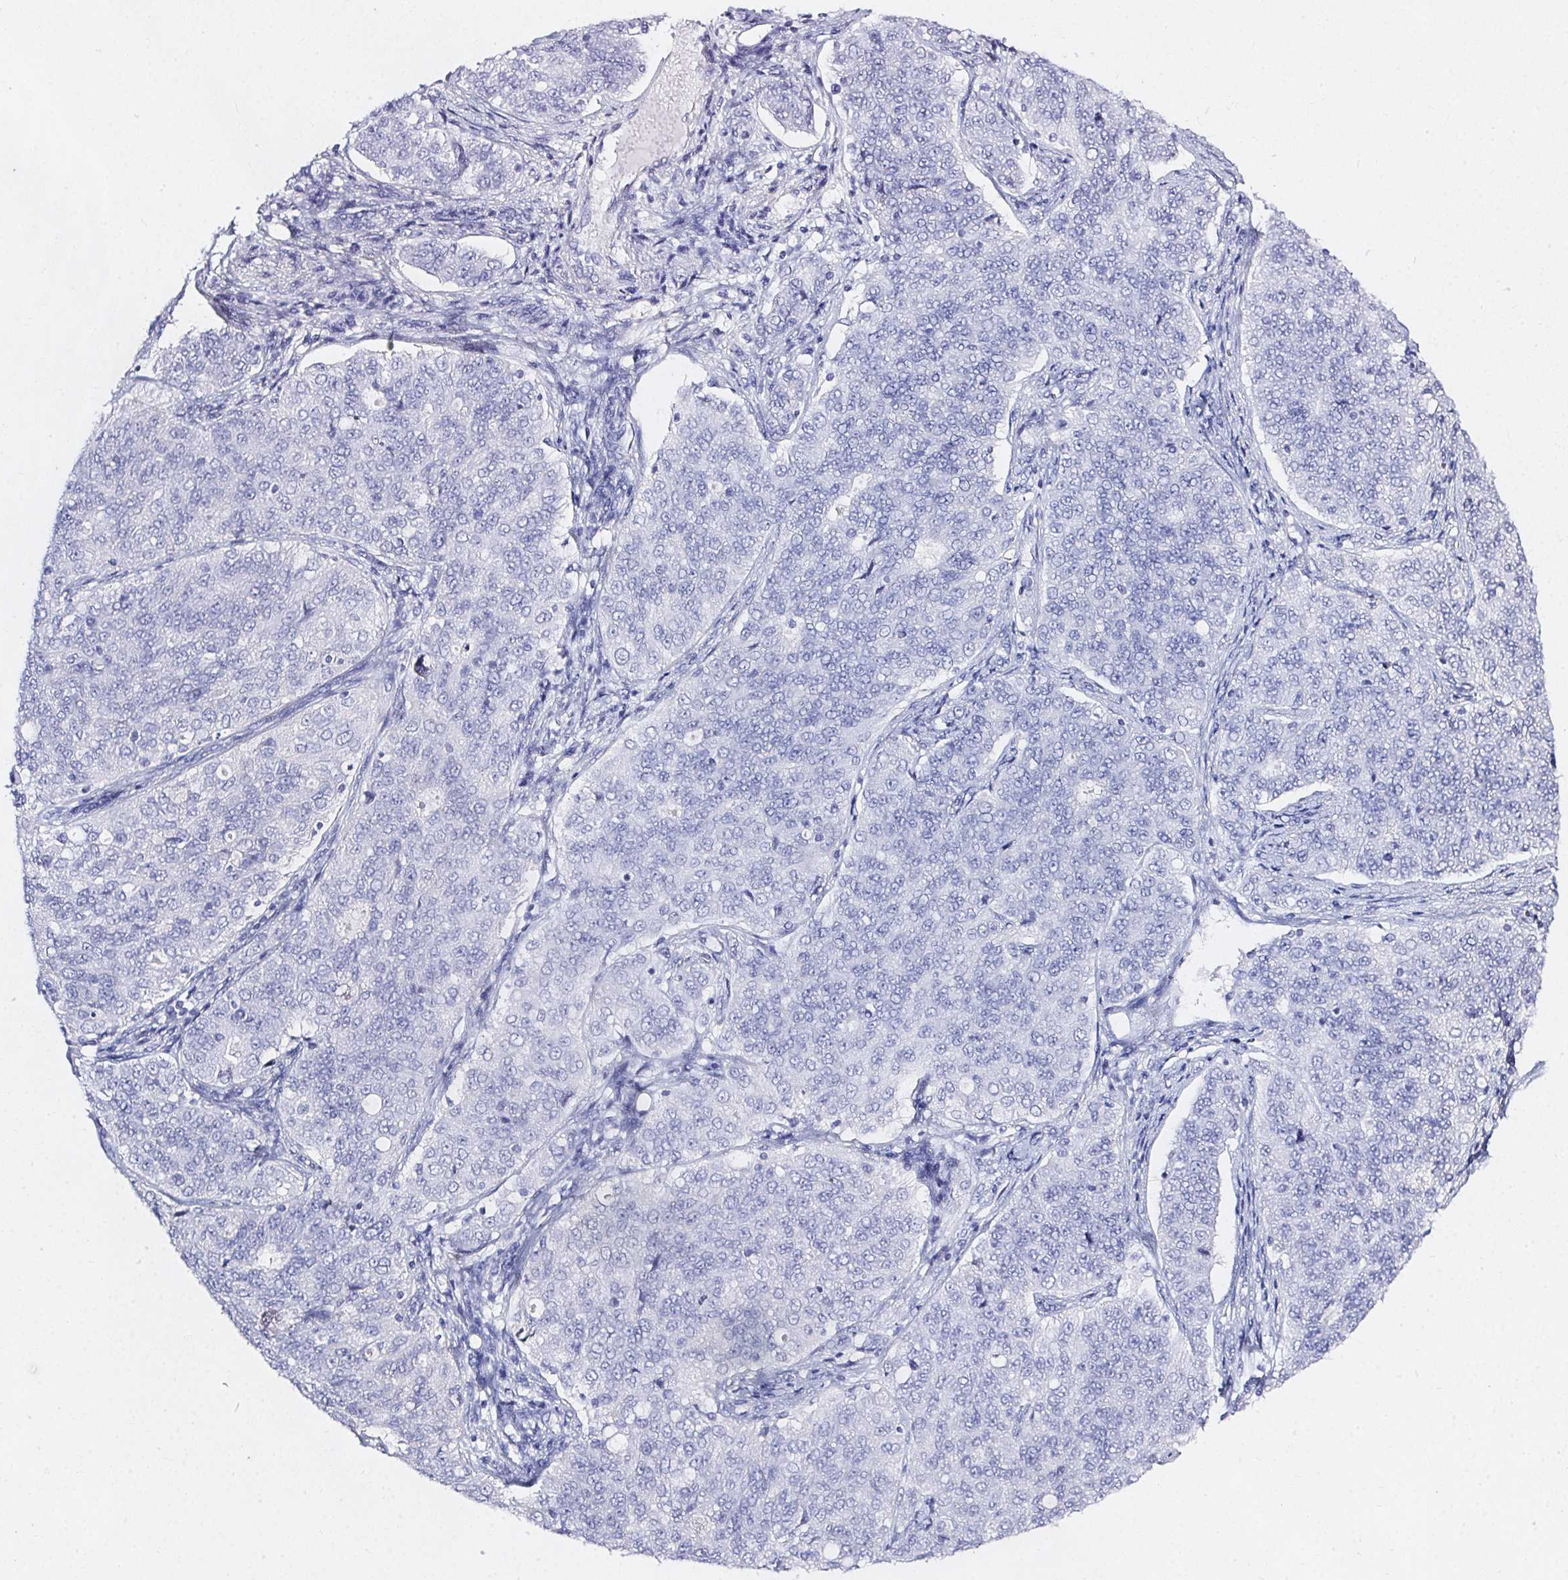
{"staining": {"intensity": "negative", "quantity": "none", "location": "none"}, "tissue": "endometrial cancer", "cell_type": "Tumor cells", "image_type": "cancer", "snomed": [{"axis": "morphology", "description": "Adenocarcinoma, NOS"}, {"axis": "topography", "description": "Endometrium"}], "caption": "A high-resolution micrograph shows immunohistochemistry (IHC) staining of endometrial adenocarcinoma, which exhibits no significant expression in tumor cells.", "gene": "ELAVL2", "patient": {"sex": "female", "age": 43}}